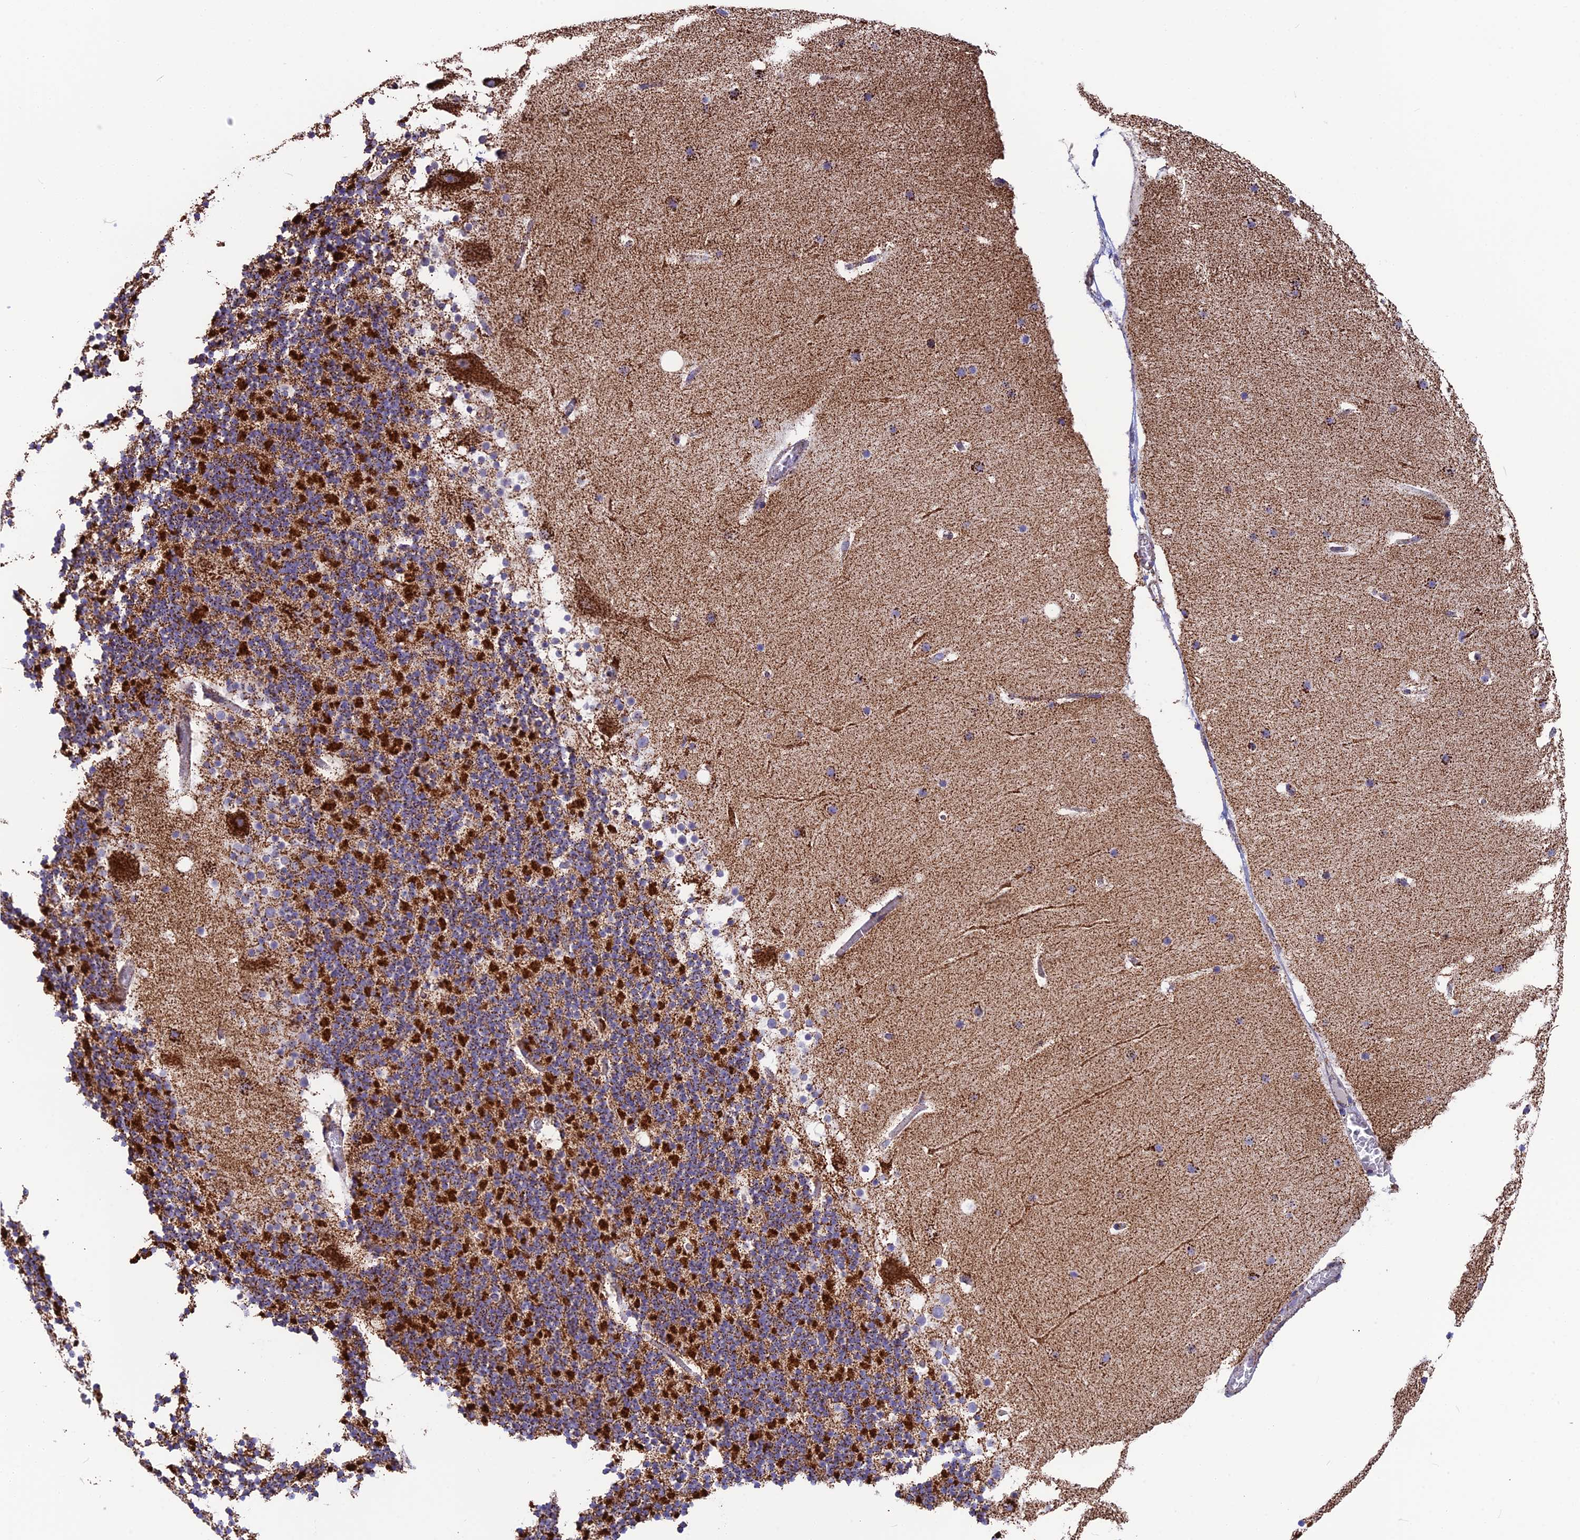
{"staining": {"intensity": "strong", "quantity": "<25%", "location": "cytoplasmic/membranous"}, "tissue": "cerebellum", "cell_type": "Cells in granular layer", "image_type": "normal", "snomed": [{"axis": "morphology", "description": "Normal tissue, NOS"}, {"axis": "topography", "description": "Cerebellum"}], "caption": "High-power microscopy captured an immunohistochemistry (IHC) micrograph of benign cerebellum, revealing strong cytoplasmic/membranous staining in approximately <25% of cells in granular layer. The staining was performed using DAB (3,3'-diaminobenzidine), with brown indicating positive protein expression. Nuclei are stained blue with hematoxylin.", "gene": "CS", "patient": {"sex": "male", "age": 57}}